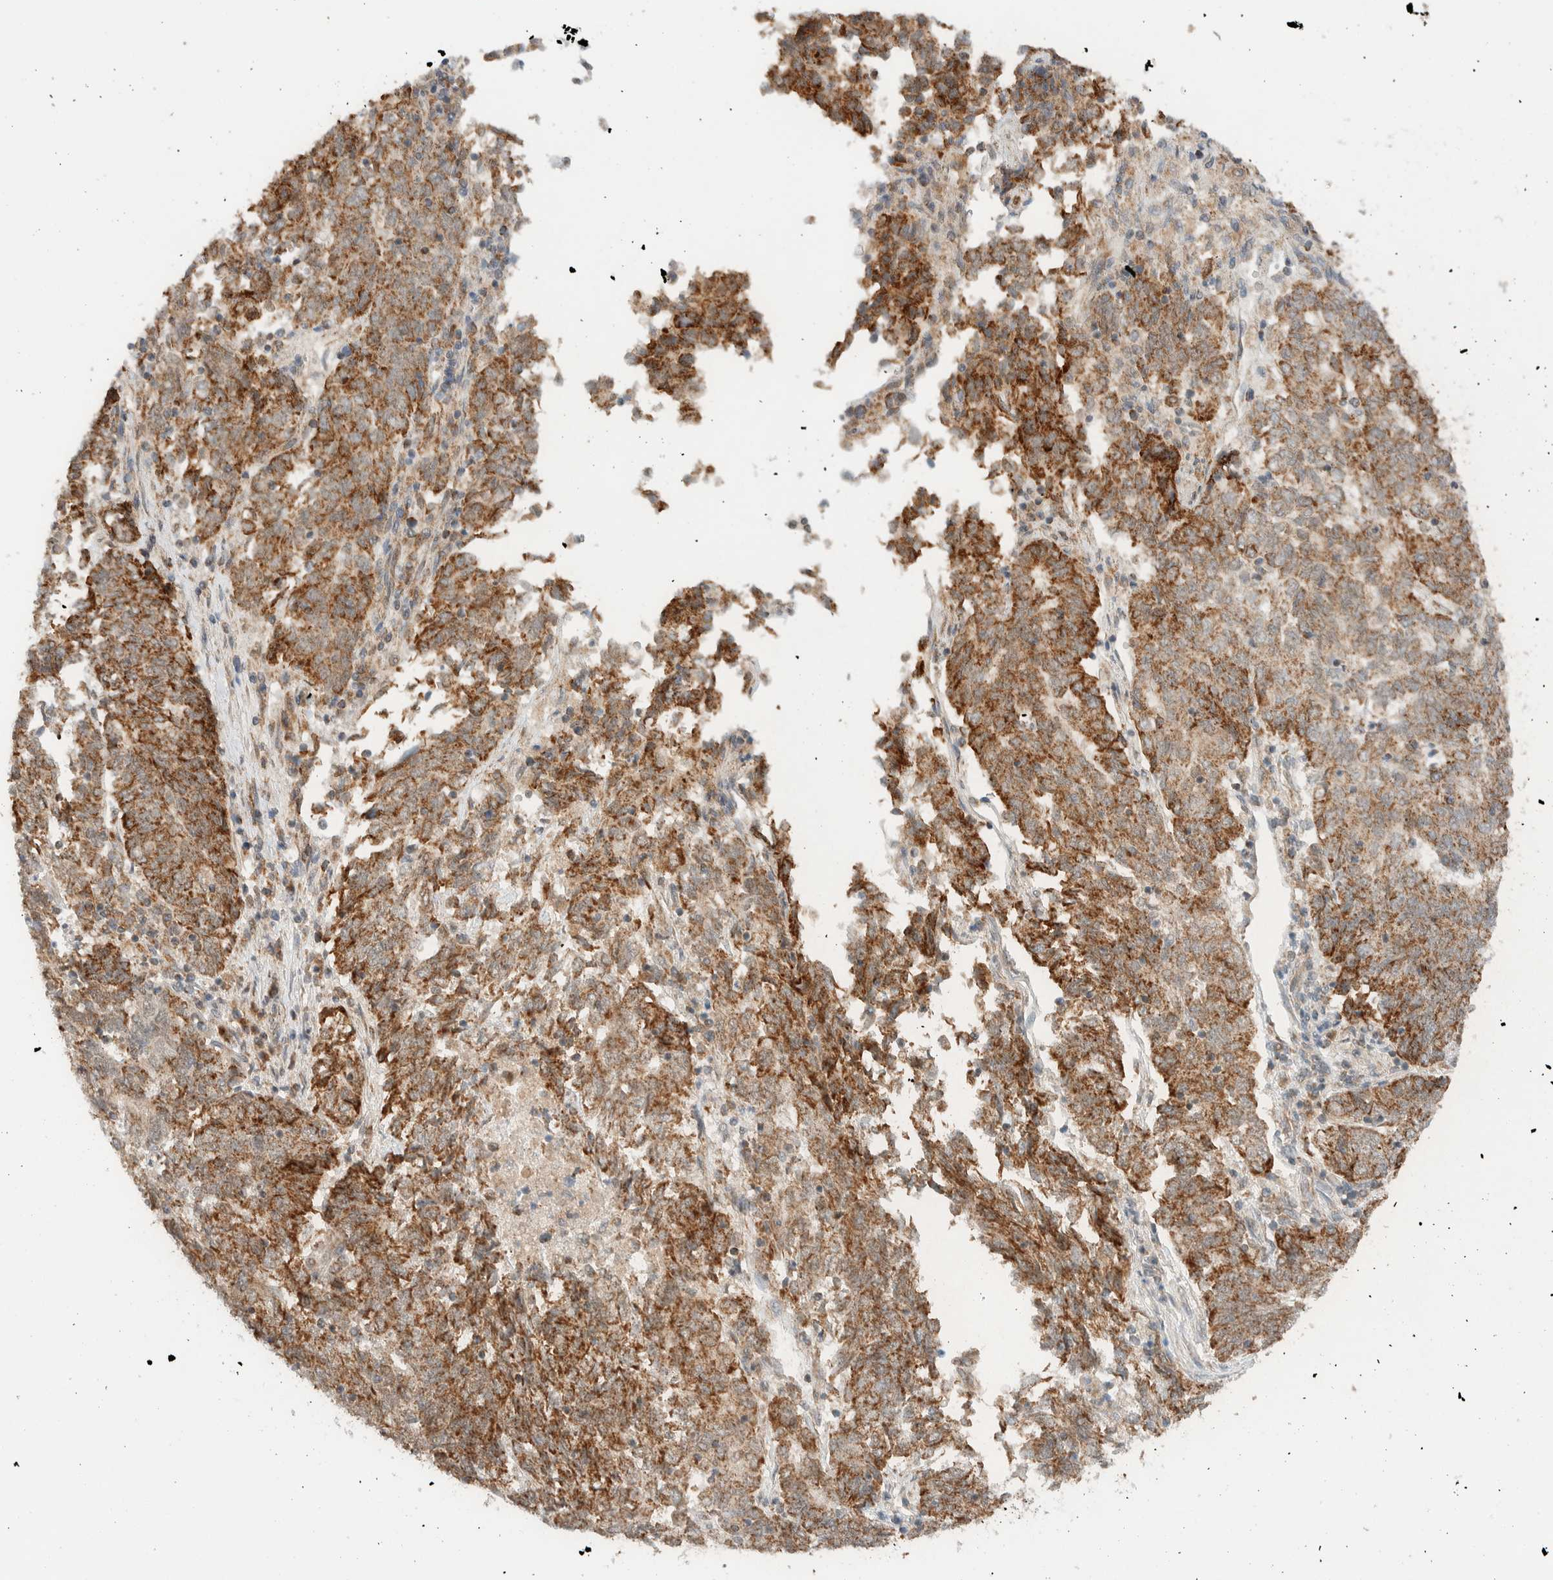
{"staining": {"intensity": "moderate", "quantity": ">75%", "location": "cytoplasmic/membranous"}, "tissue": "endometrial cancer", "cell_type": "Tumor cells", "image_type": "cancer", "snomed": [{"axis": "morphology", "description": "Adenocarcinoma, NOS"}, {"axis": "topography", "description": "Endometrium"}], "caption": "Adenocarcinoma (endometrial) stained with a protein marker reveals moderate staining in tumor cells.", "gene": "MRPL41", "patient": {"sex": "female", "age": 80}}